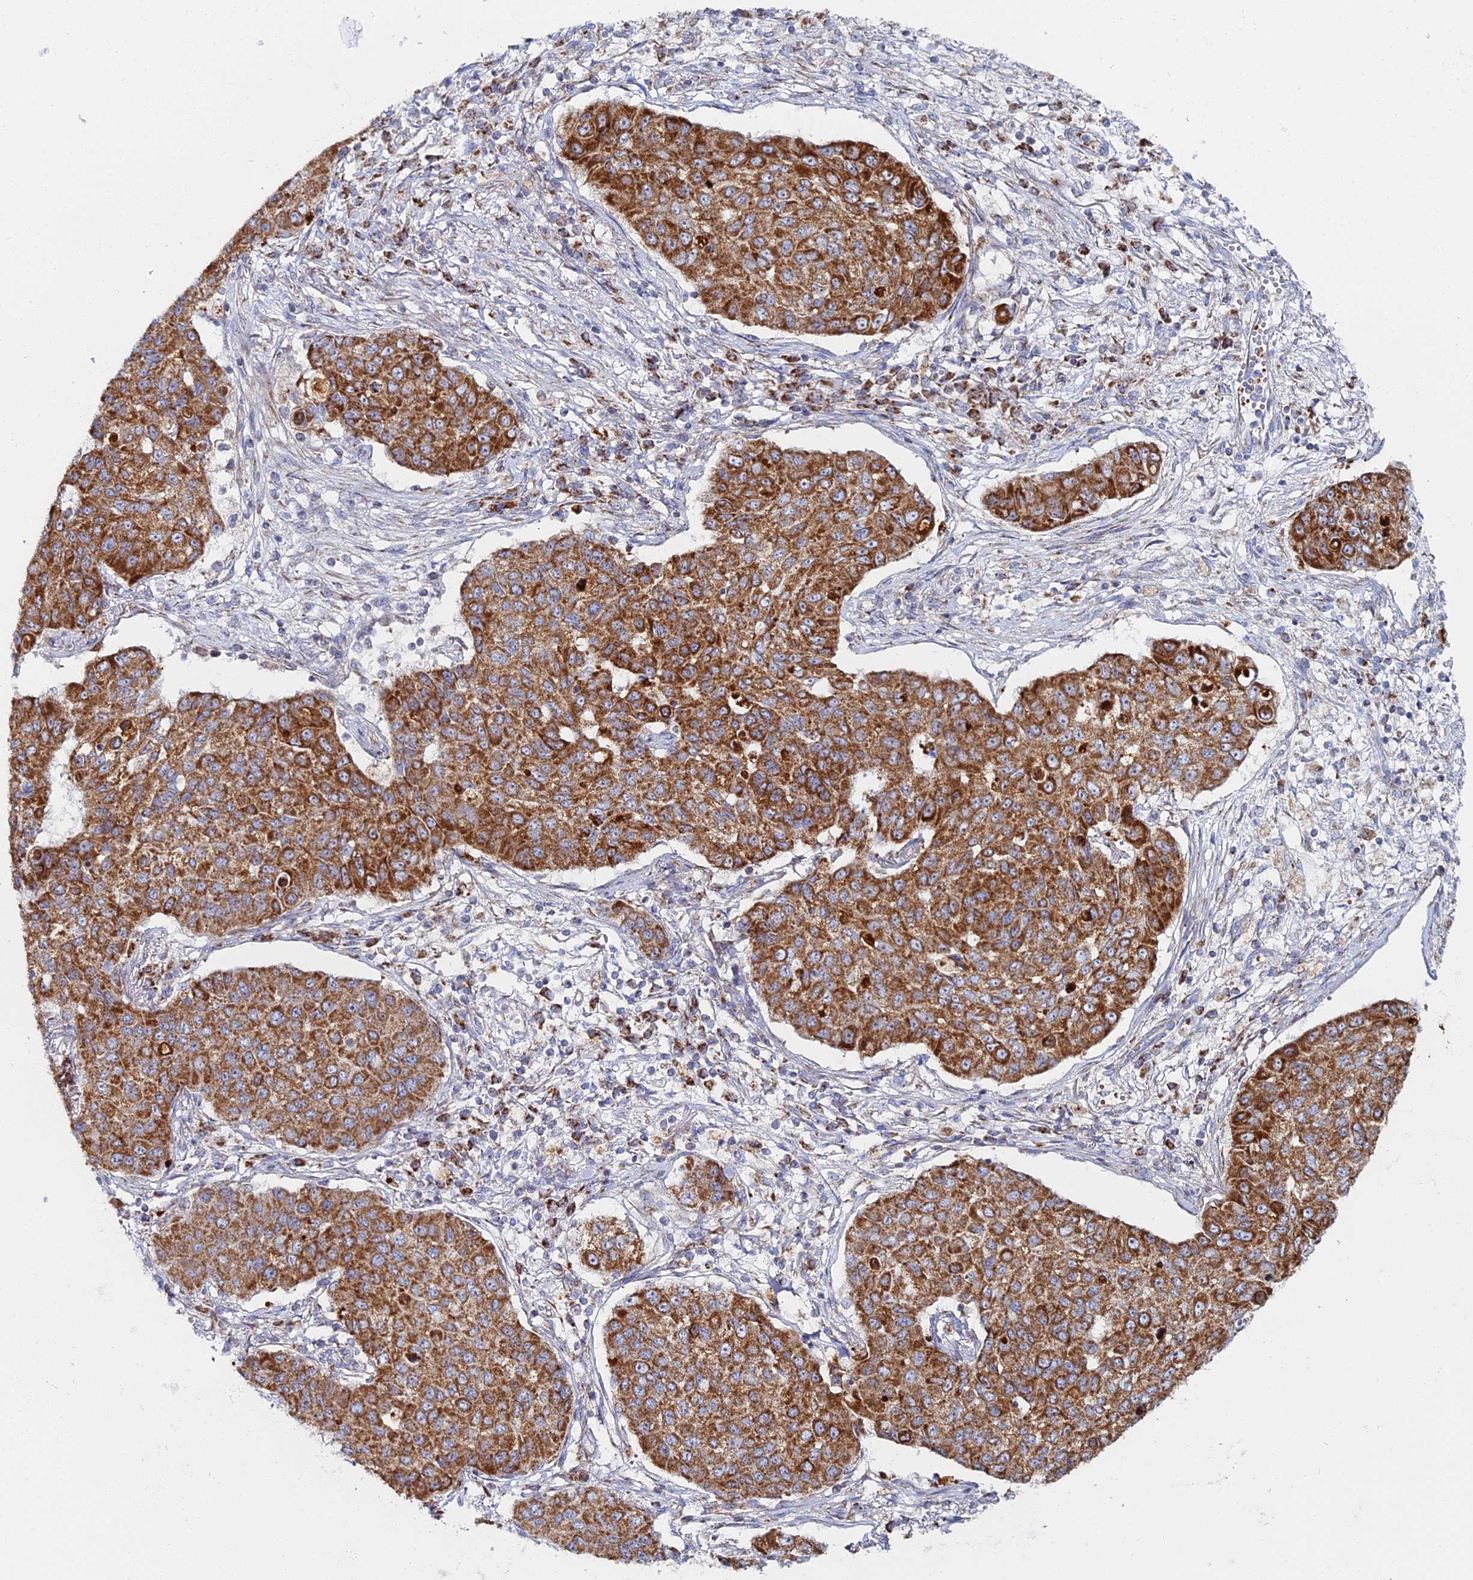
{"staining": {"intensity": "strong", "quantity": ">75%", "location": "cytoplasmic/membranous"}, "tissue": "lung cancer", "cell_type": "Tumor cells", "image_type": "cancer", "snomed": [{"axis": "morphology", "description": "Squamous cell carcinoma, NOS"}, {"axis": "topography", "description": "Lung"}], "caption": "Lung cancer stained for a protein (brown) exhibits strong cytoplasmic/membranous positive expression in approximately >75% of tumor cells.", "gene": "MPC1", "patient": {"sex": "male", "age": 74}}